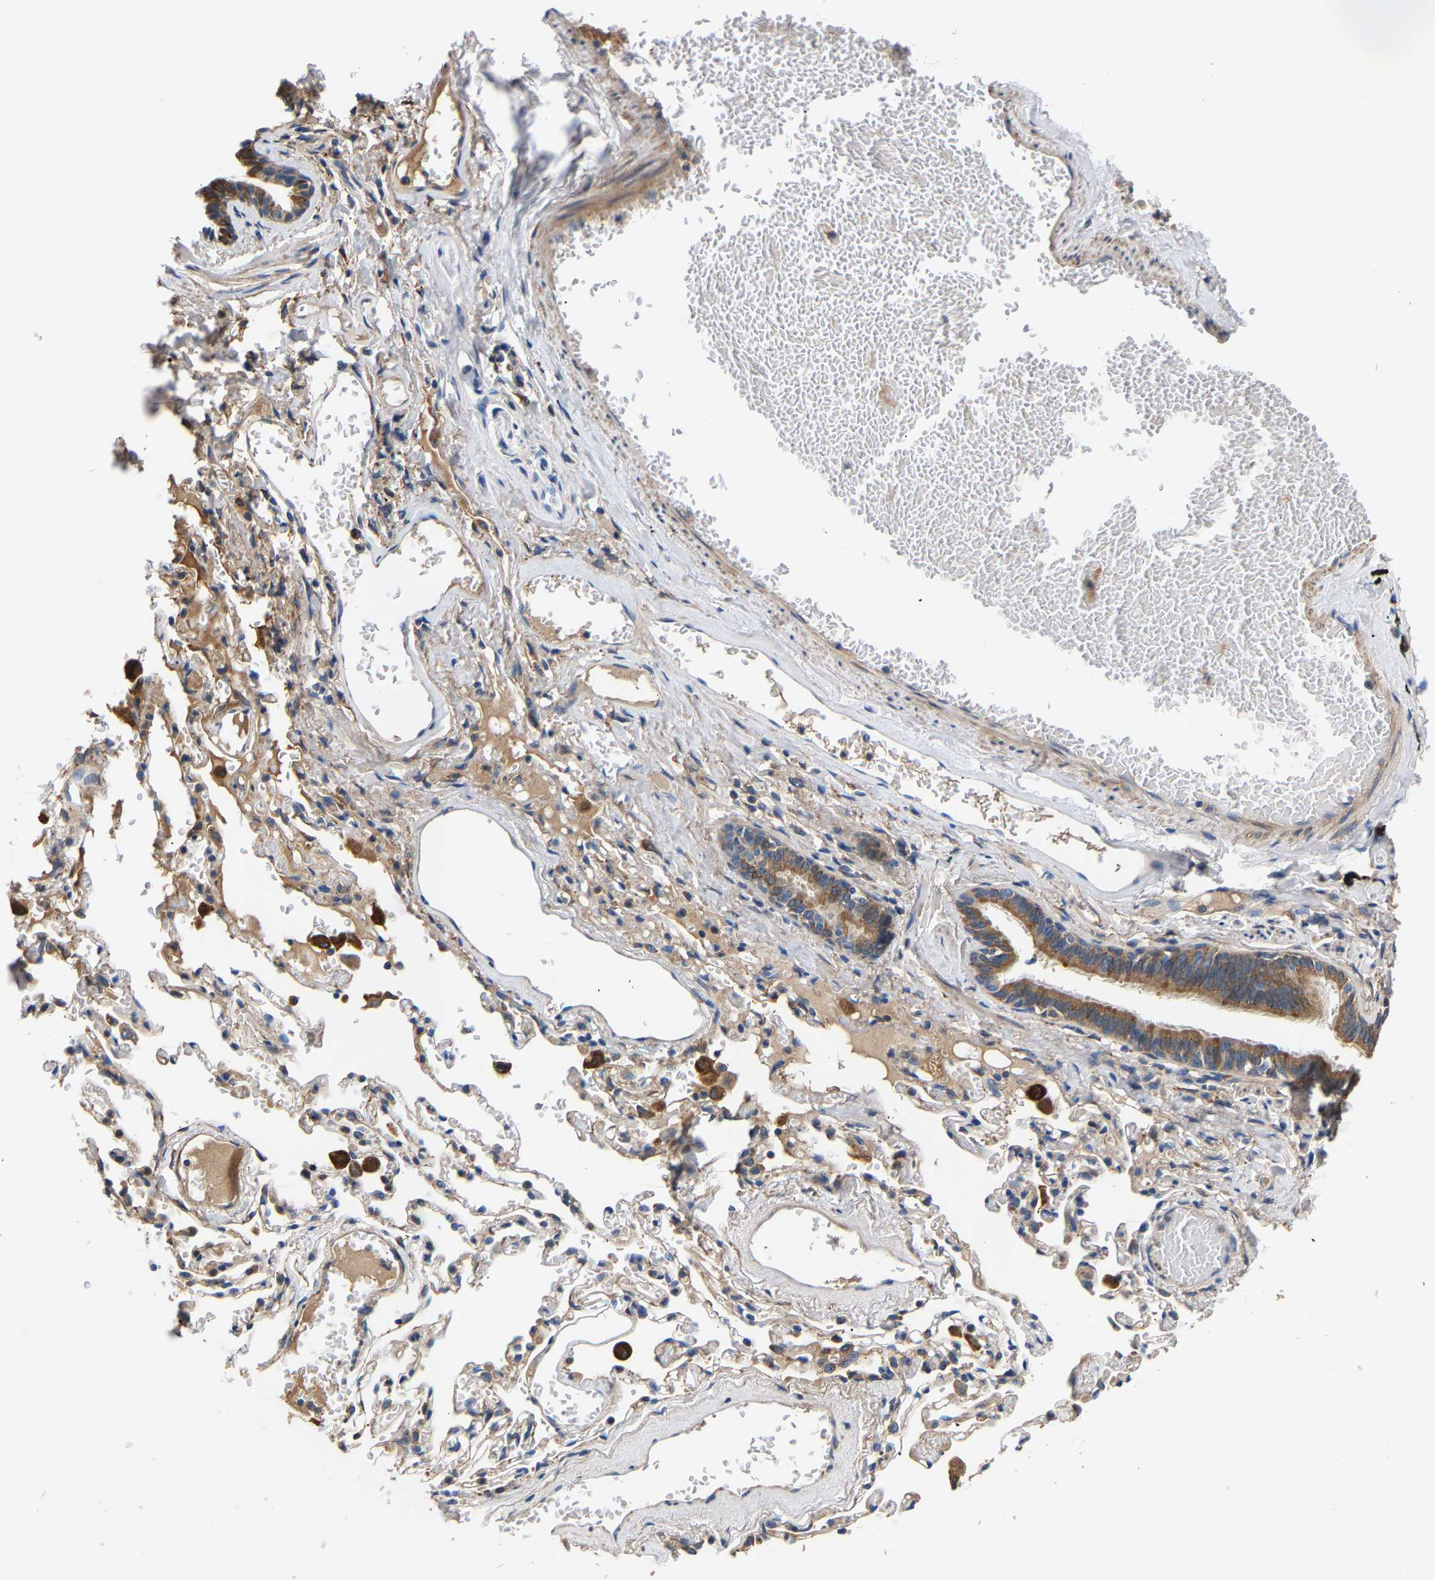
{"staining": {"intensity": "moderate", "quantity": ">75%", "location": "cytoplasmic/membranous"}, "tissue": "bronchus", "cell_type": "Respiratory epithelial cells", "image_type": "normal", "snomed": [{"axis": "morphology", "description": "Normal tissue, NOS"}, {"axis": "morphology", "description": "Inflammation, NOS"}, {"axis": "topography", "description": "Cartilage tissue"}, {"axis": "topography", "description": "Lung"}], "caption": "IHC micrograph of normal bronchus: bronchus stained using immunohistochemistry (IHC) reveals medium levels of moderate protein expression localized specifically in the cytoplasmic/membranous of respiratory epithelial cells, appearing as a cytoplasmic/membranous brown color.", "gene": "CCDC171", "patient": {"sex": "male", "age": 71}}